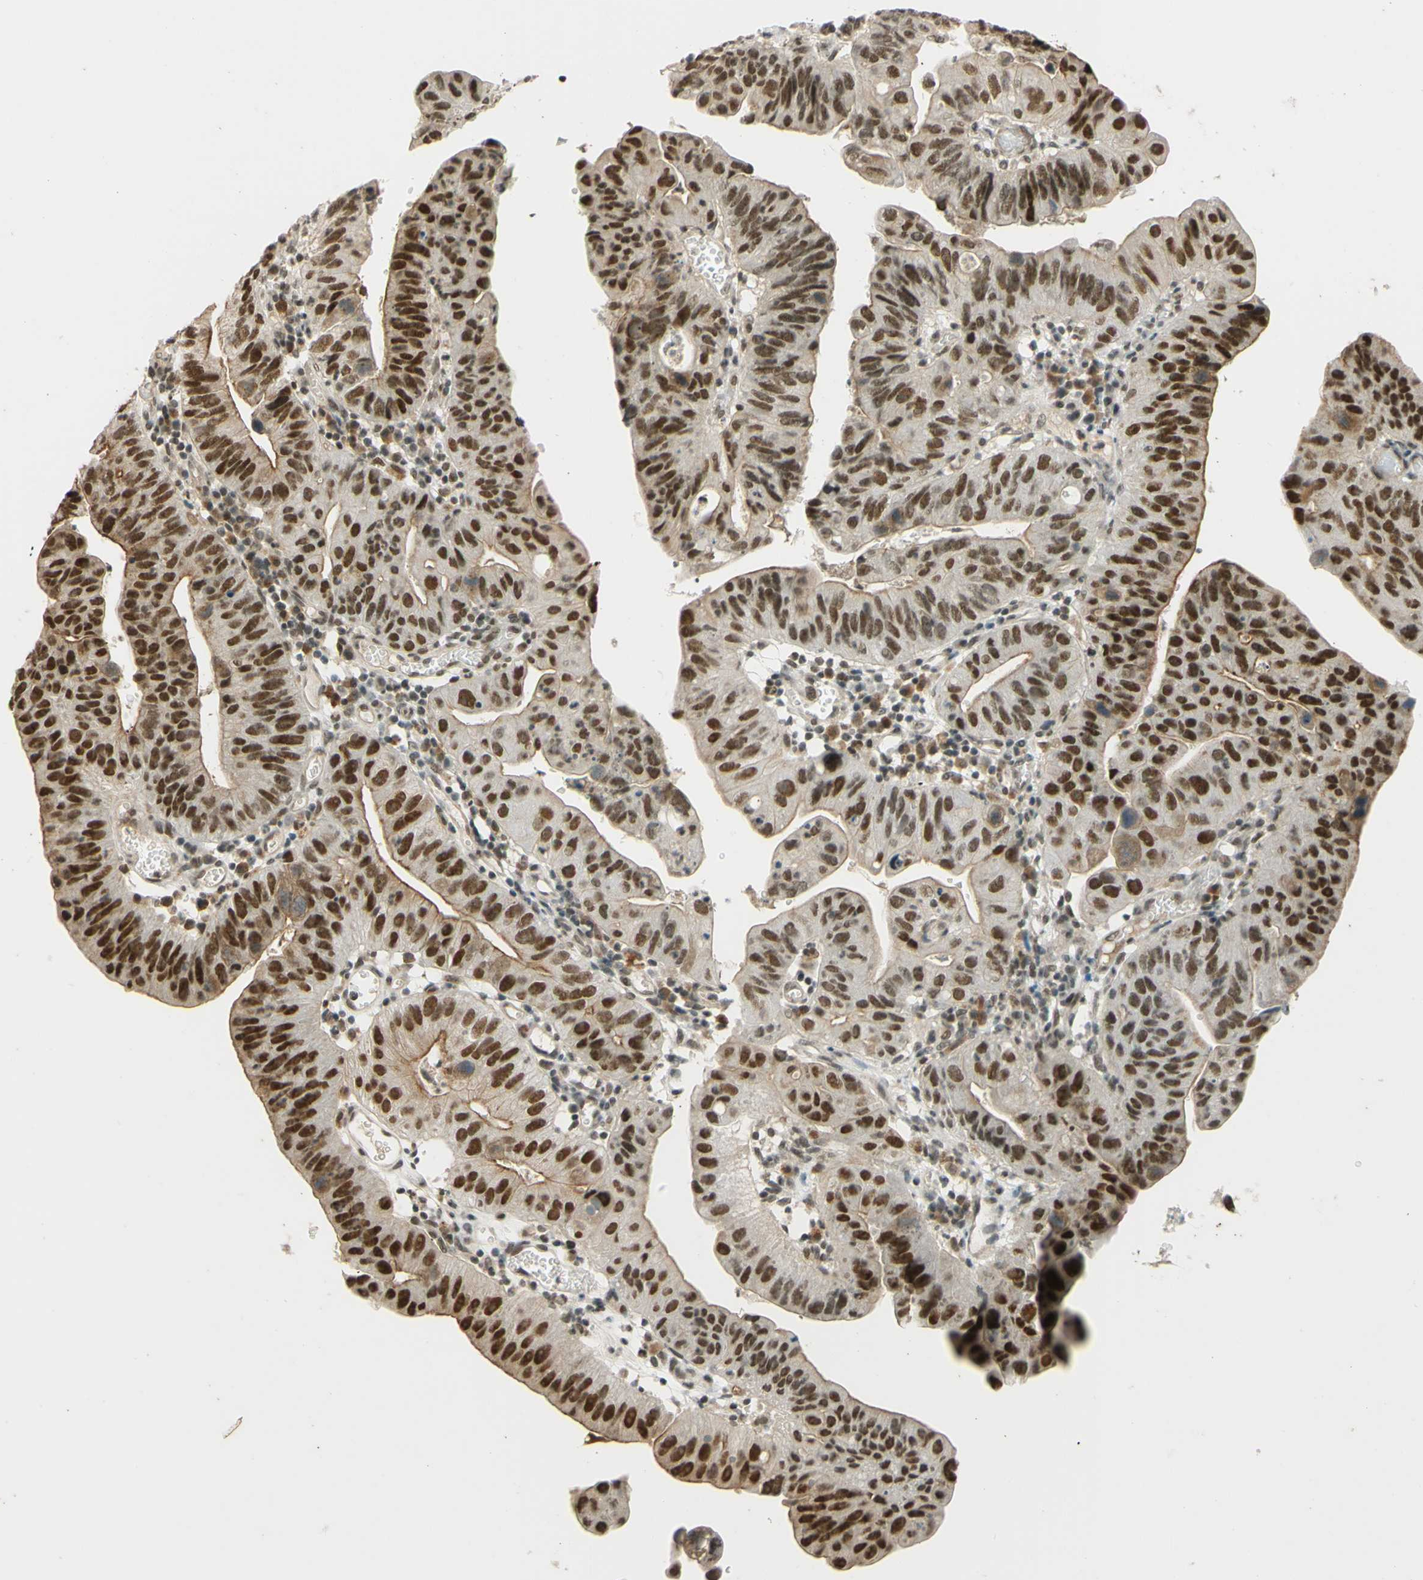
{"staining": {"intensity": "moderate", "quantity": ">75%", "location": "nuclear"}, "tissue": "stomach cancer", "cell_type": "Tumor cells", "image_type": "cancer", "snomed": [{"axis": "morphology", "description": "Adenocarcinoma, NOS"}, {"axis": "topography", "description": "Stomach"}], "caption": "Protein analysis of stomach cancer (adenocarcinoma) tissue demonstrates moderate nuclear positivity in approximately >75% of tumor cells.", "gene": "SMARCB1", "patient": {"sex": "male", "age": 59}}